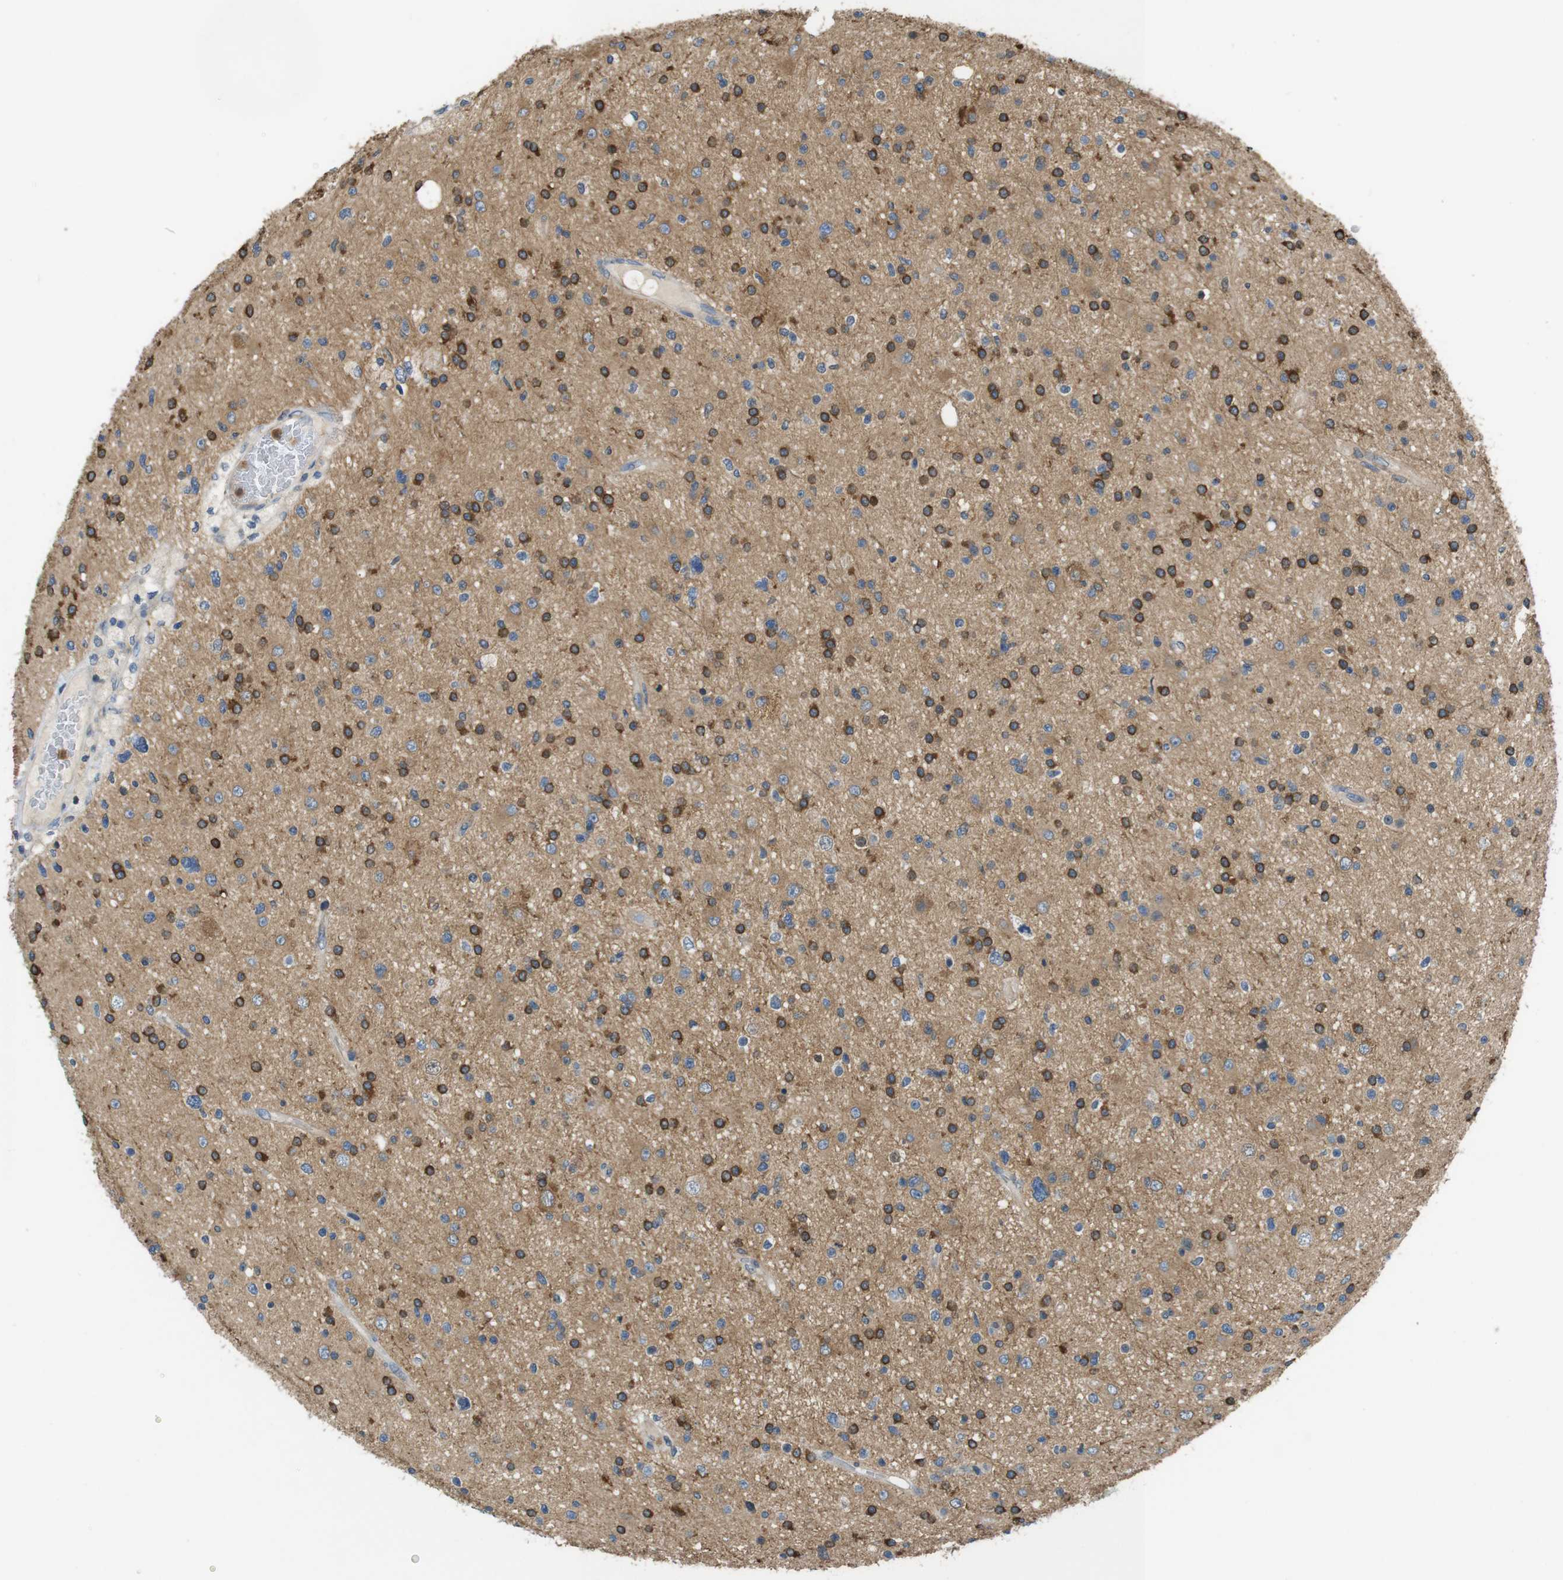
{"staining": {"intensity": "strong", "quantity": "25%-75%", "location": "cytoplasmic/membranous"}, "tissue": "glioma", "cell_type": "Tumor cells", "image_type": "cancer", "snomed": [{"axis": "morphology", "description": "Glioma, malignant, High grade"}, {"axis": "topography", "description": "Brain"}], "caption": "Malignant glioma (high-grade) stained for a protein (brown) demonstrates strong cytoplasmic/membranous positive positivity in approximately 25%-75% of tumor cells.", "gene": "PCDH10", "patient": {"sex": "male", "age": 33}}